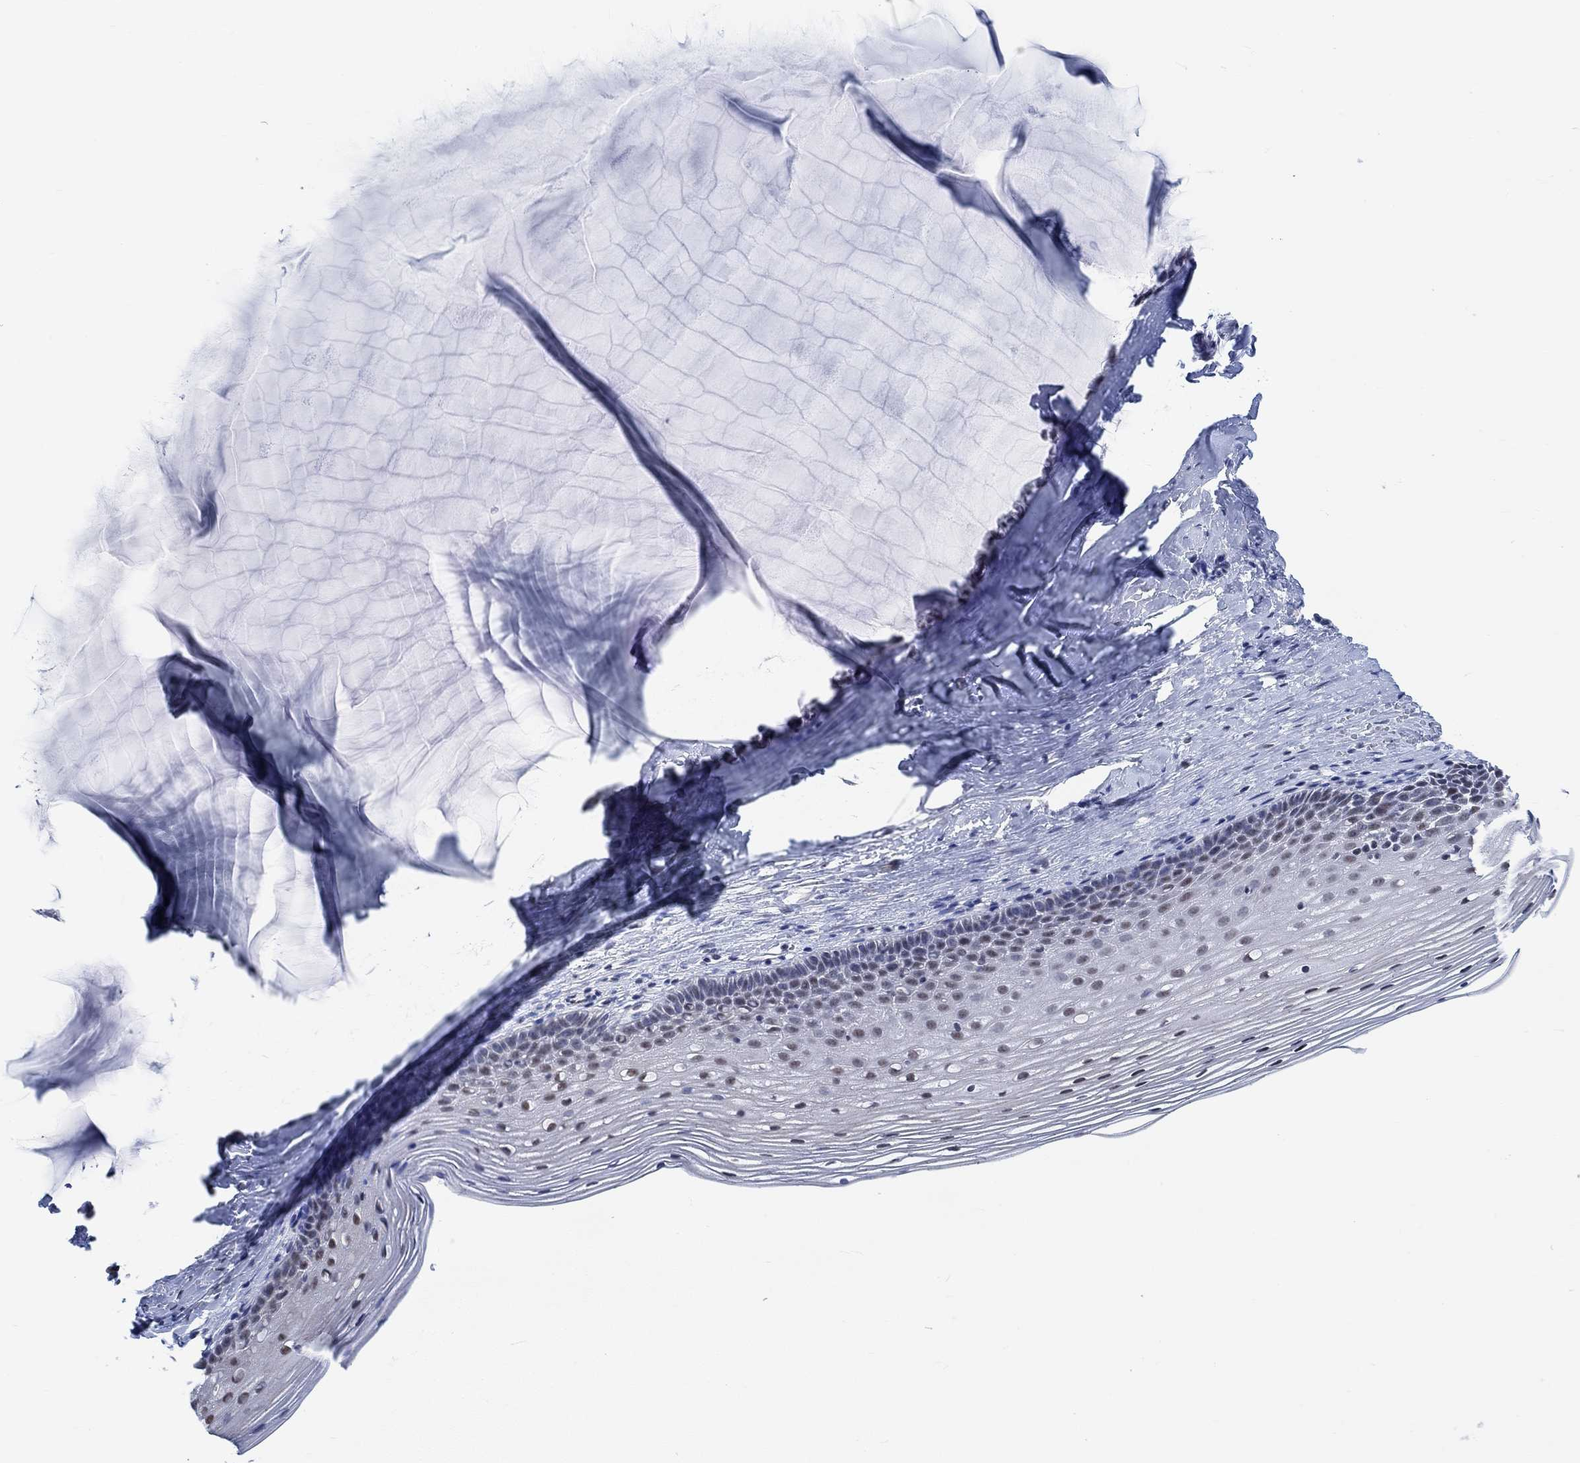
{"staining": {"intensity": "negative", "quantity": "none", "location": "none"}, "tissue": "cervix", "cell_type": "Glandular cells", "image_type": "normal", "snomed": [{"axis": "morphology", "description": "Normal tissue, NOS"}, {"axis": "topography", "description": "Cervix"}], "caption": "DAB immunohistochemical staining of benign human cervix exhibits no significant expression in glandular cells.", "gene": "KCNH8", "patient": {"sex": "female", "age": 40}}